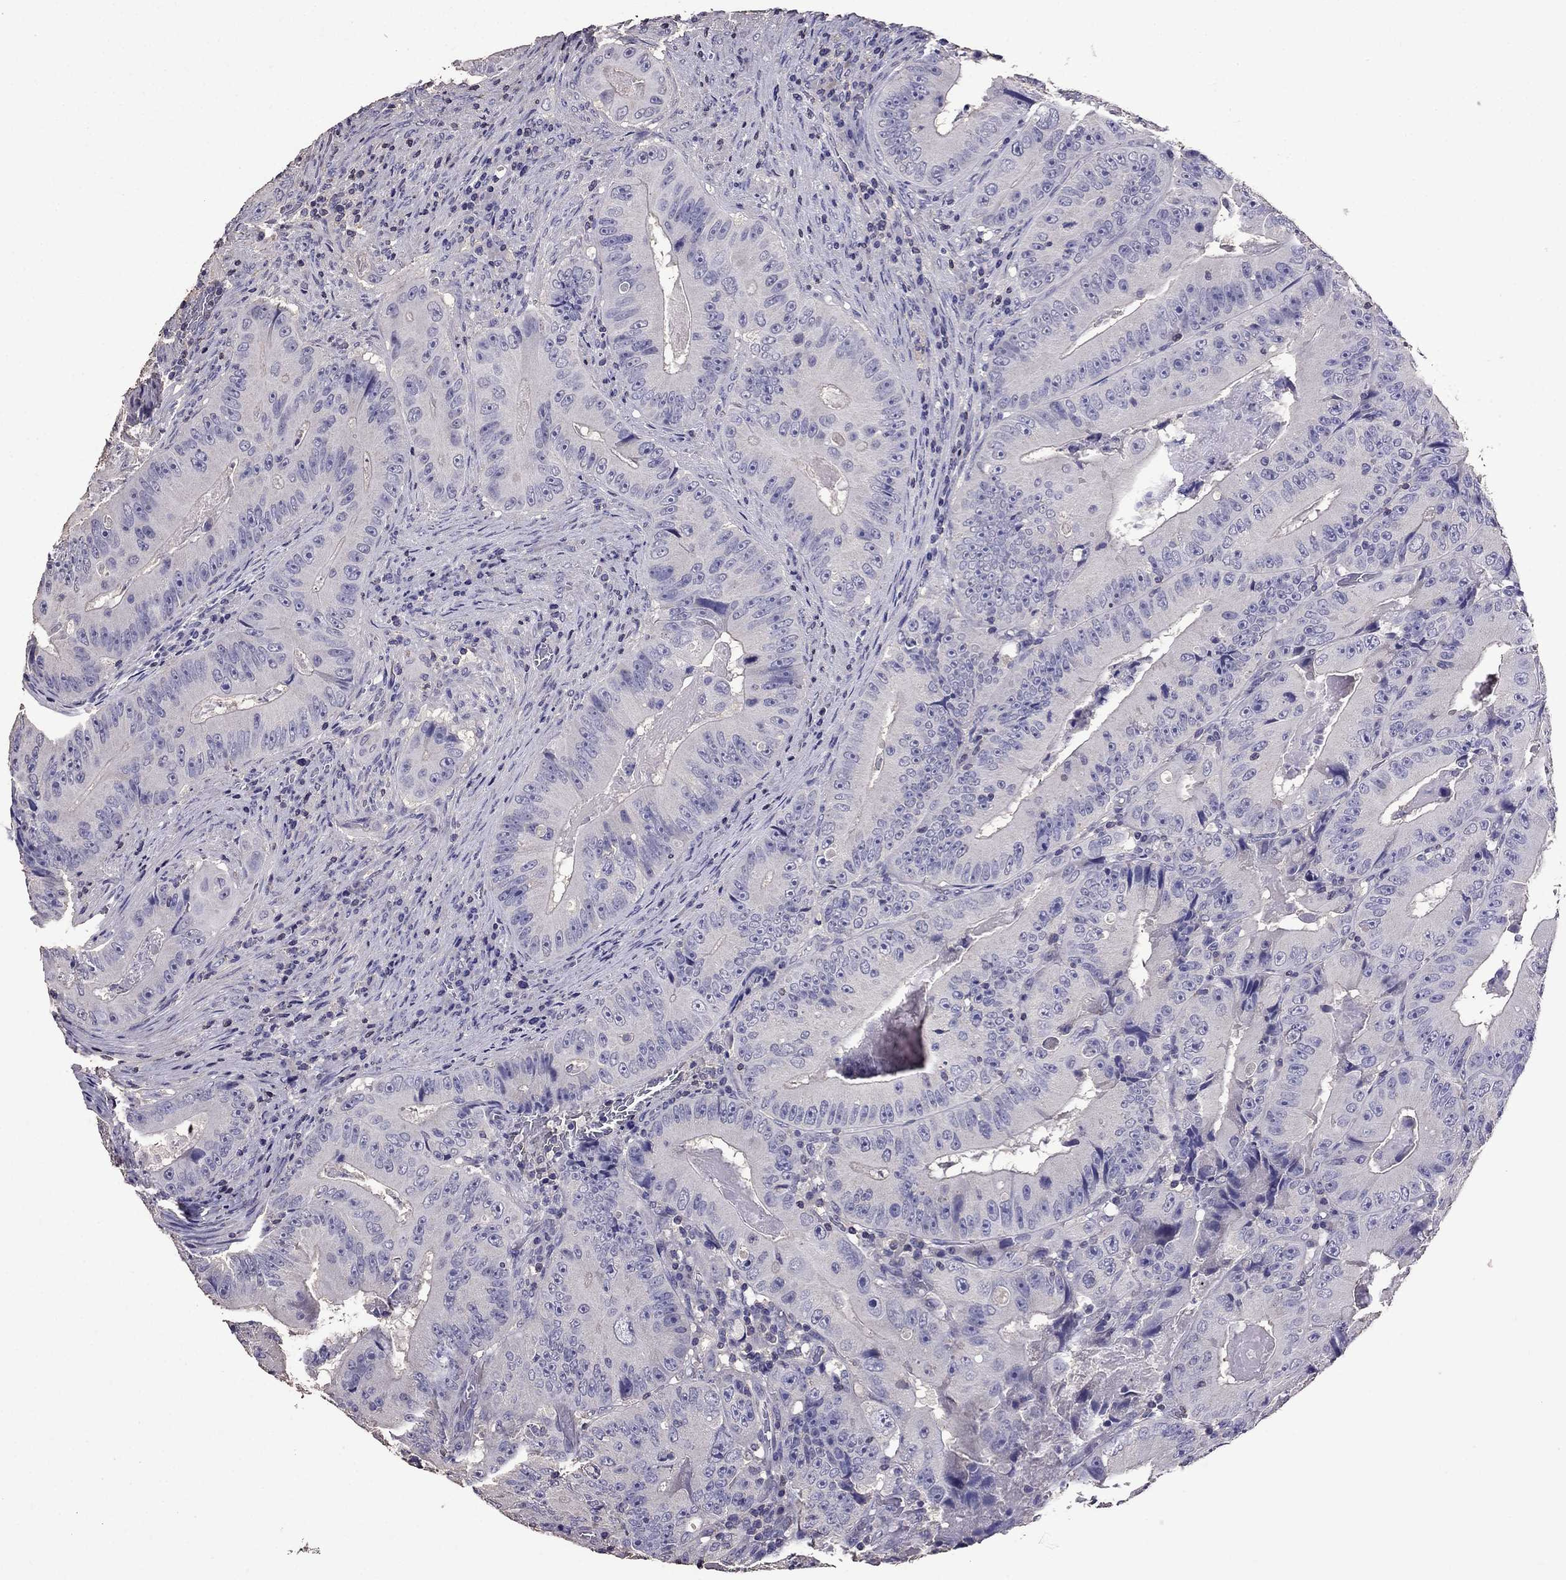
{"staining": {"intensity": "negative", "quantity": "none", "location": "none"}, "tissue": "colorectal cancer", "cell_type": "Tumor cells", "image_type": "cancer", "snomed": [{"axis": "morphology", "description": "Adenocarcinoma, NOS"}, {"axis": "topography", "description": "Colon"}], "caption": "Micrograph shows no significant protein staining in tumor cells of colorectal adenocarcinoma.", "gene": "NKX3-1", "patient": {"sex": "female", "age": 86}}